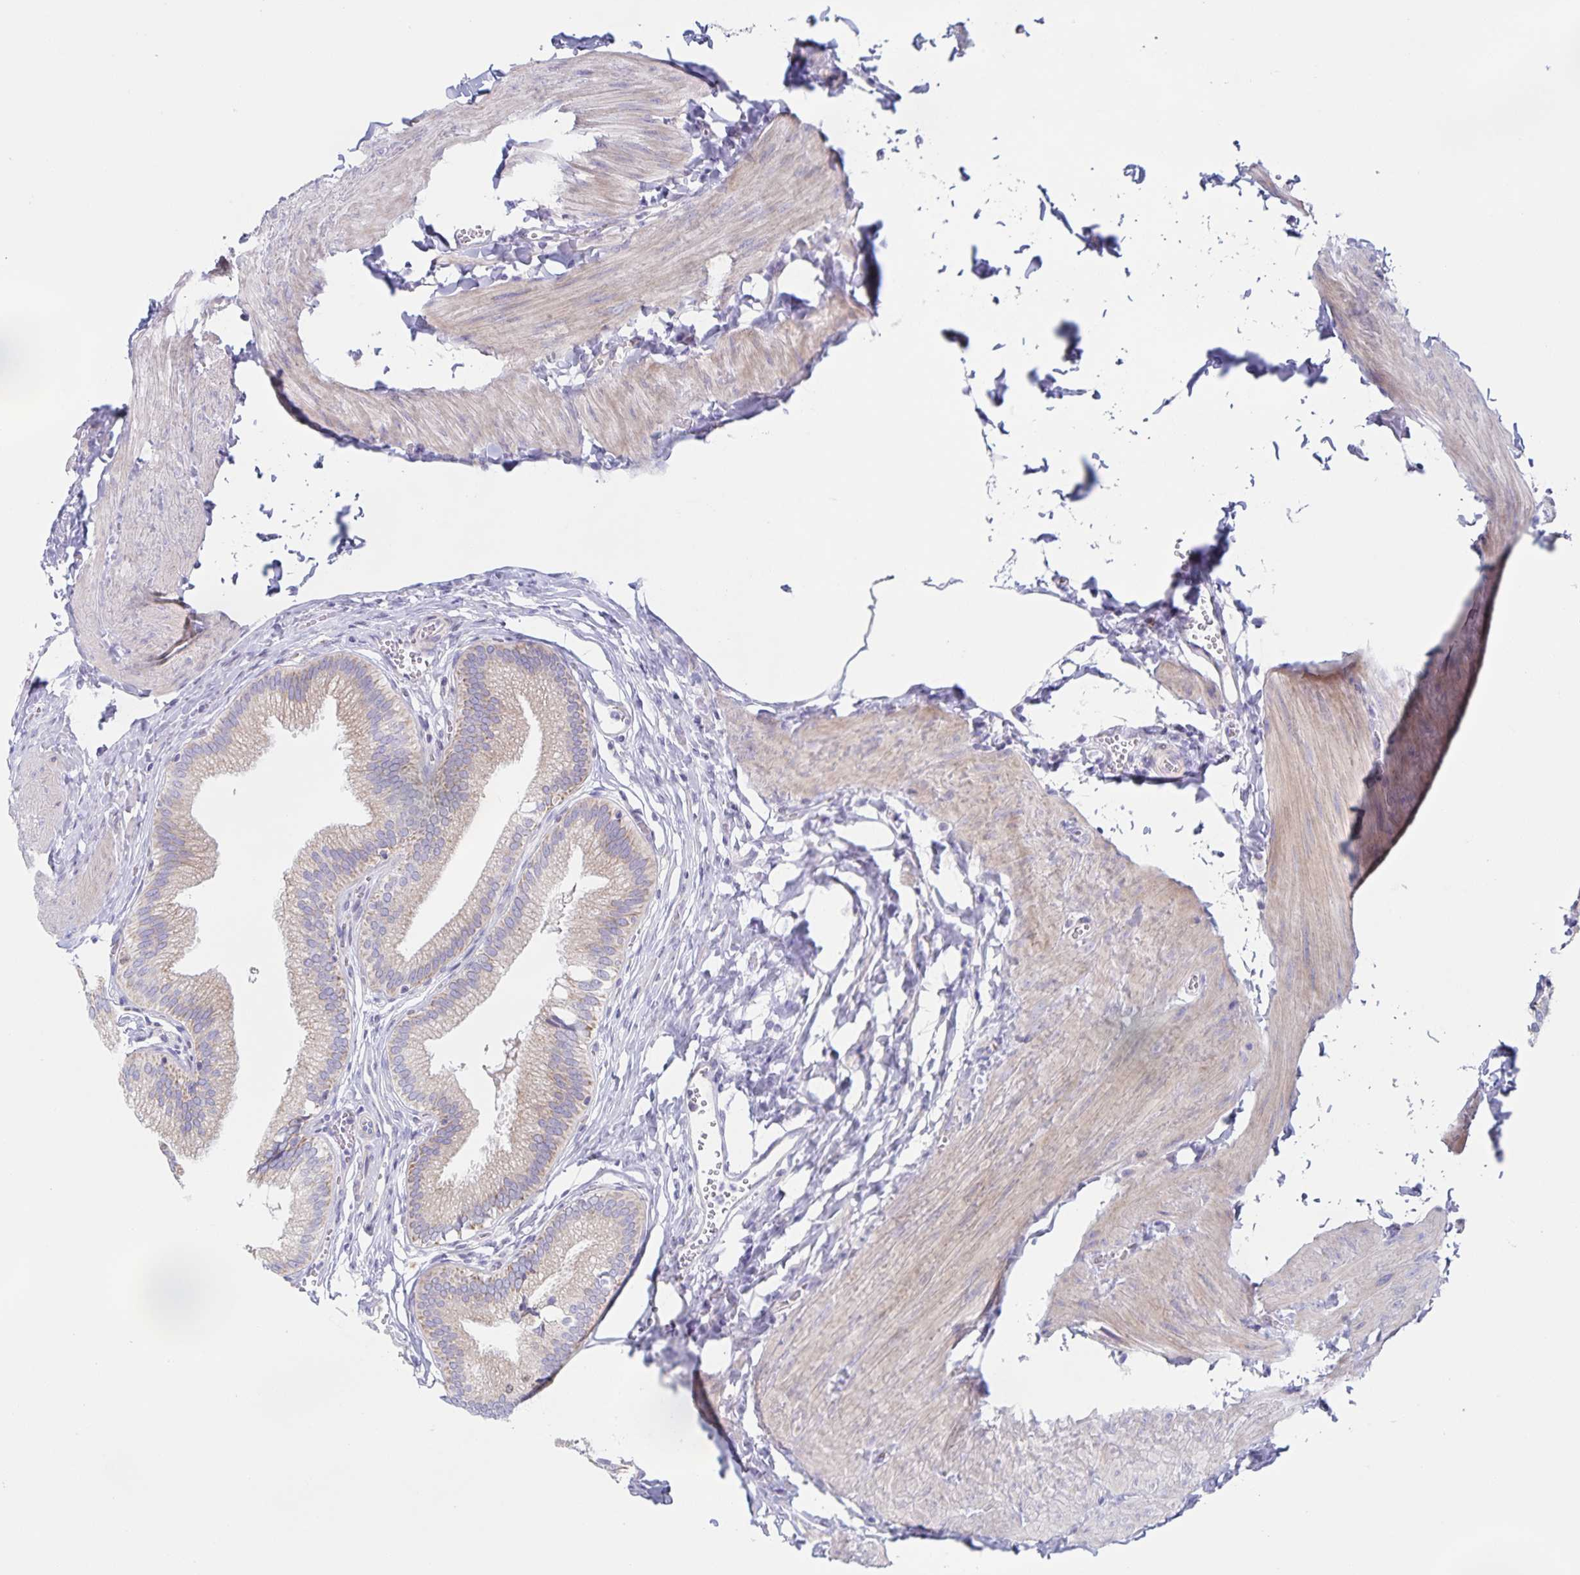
{"staining": {"intensity": "weak", "quantity": ">75%", "location": "cytoplasmic/membranous"}, "tissue": "gallbladder", "cell_type": "Glandular cells", "image_type": "normal", "snomed": [{"axis": "morphology", "description": "Normal tissue, NOS"}, {"axis": "topography", "description": "Gallbladder"}, {"axis": "topography", "description": "Peripheral nerve tissue"}], "caption": "Immunohistochemical staining of unremarkable gallbladder demonstrates weak cytoplasmic/membranous protein expression in about >75% of glandular cells.", "gene": "CENPH", "patient": {"sex": "male", "age": 17}}